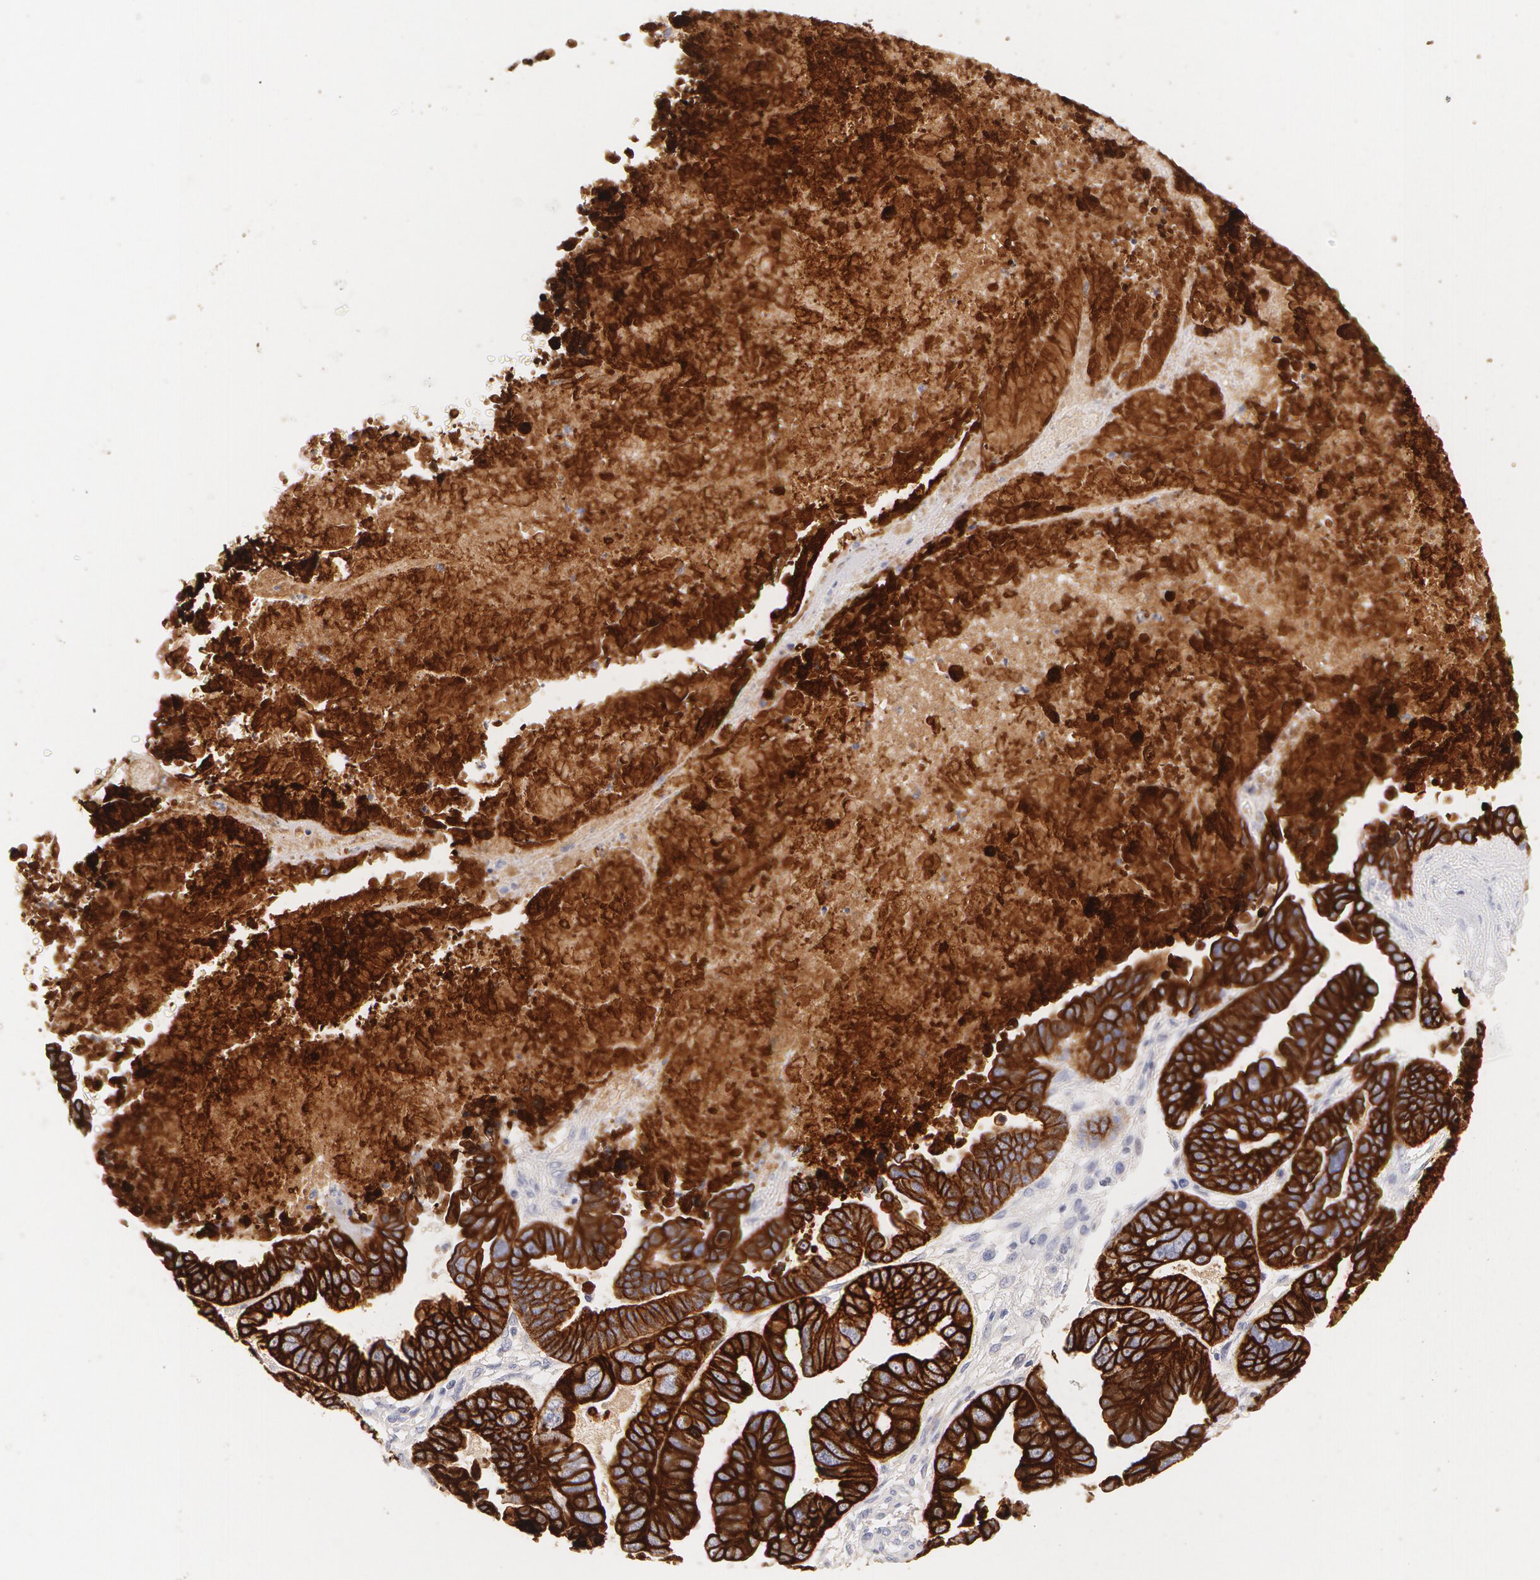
{"staining": {"intensity": "strong", "quantity": ">75%", "location": "cytoplasmic/membranous"}, "tissue": "ovarian cancer", "cell_type": "Tumor cells", "image_type": "cancer", "snomed": [{"axis": "morphology", "description": "Carcinoma, endometroid"}, {"axis": "morphology", "description": "Cystadenocarcinoma, serous, NOS"}, {"axis": "topography", "description": "Ovary"}], "caption": "DAB (3,3'-diaminobenzidine) immunohistochemical staining of human serous cystadenocarcinoma (ovarian) exhibits strong cytoplasmic/membranous protein staining in approximately >75% of tumor cells. (Brightfield microscopy of DAB IHC at high magnification).", "gene": "KRT8", "patient": {"sex": "female", "age": 45}}